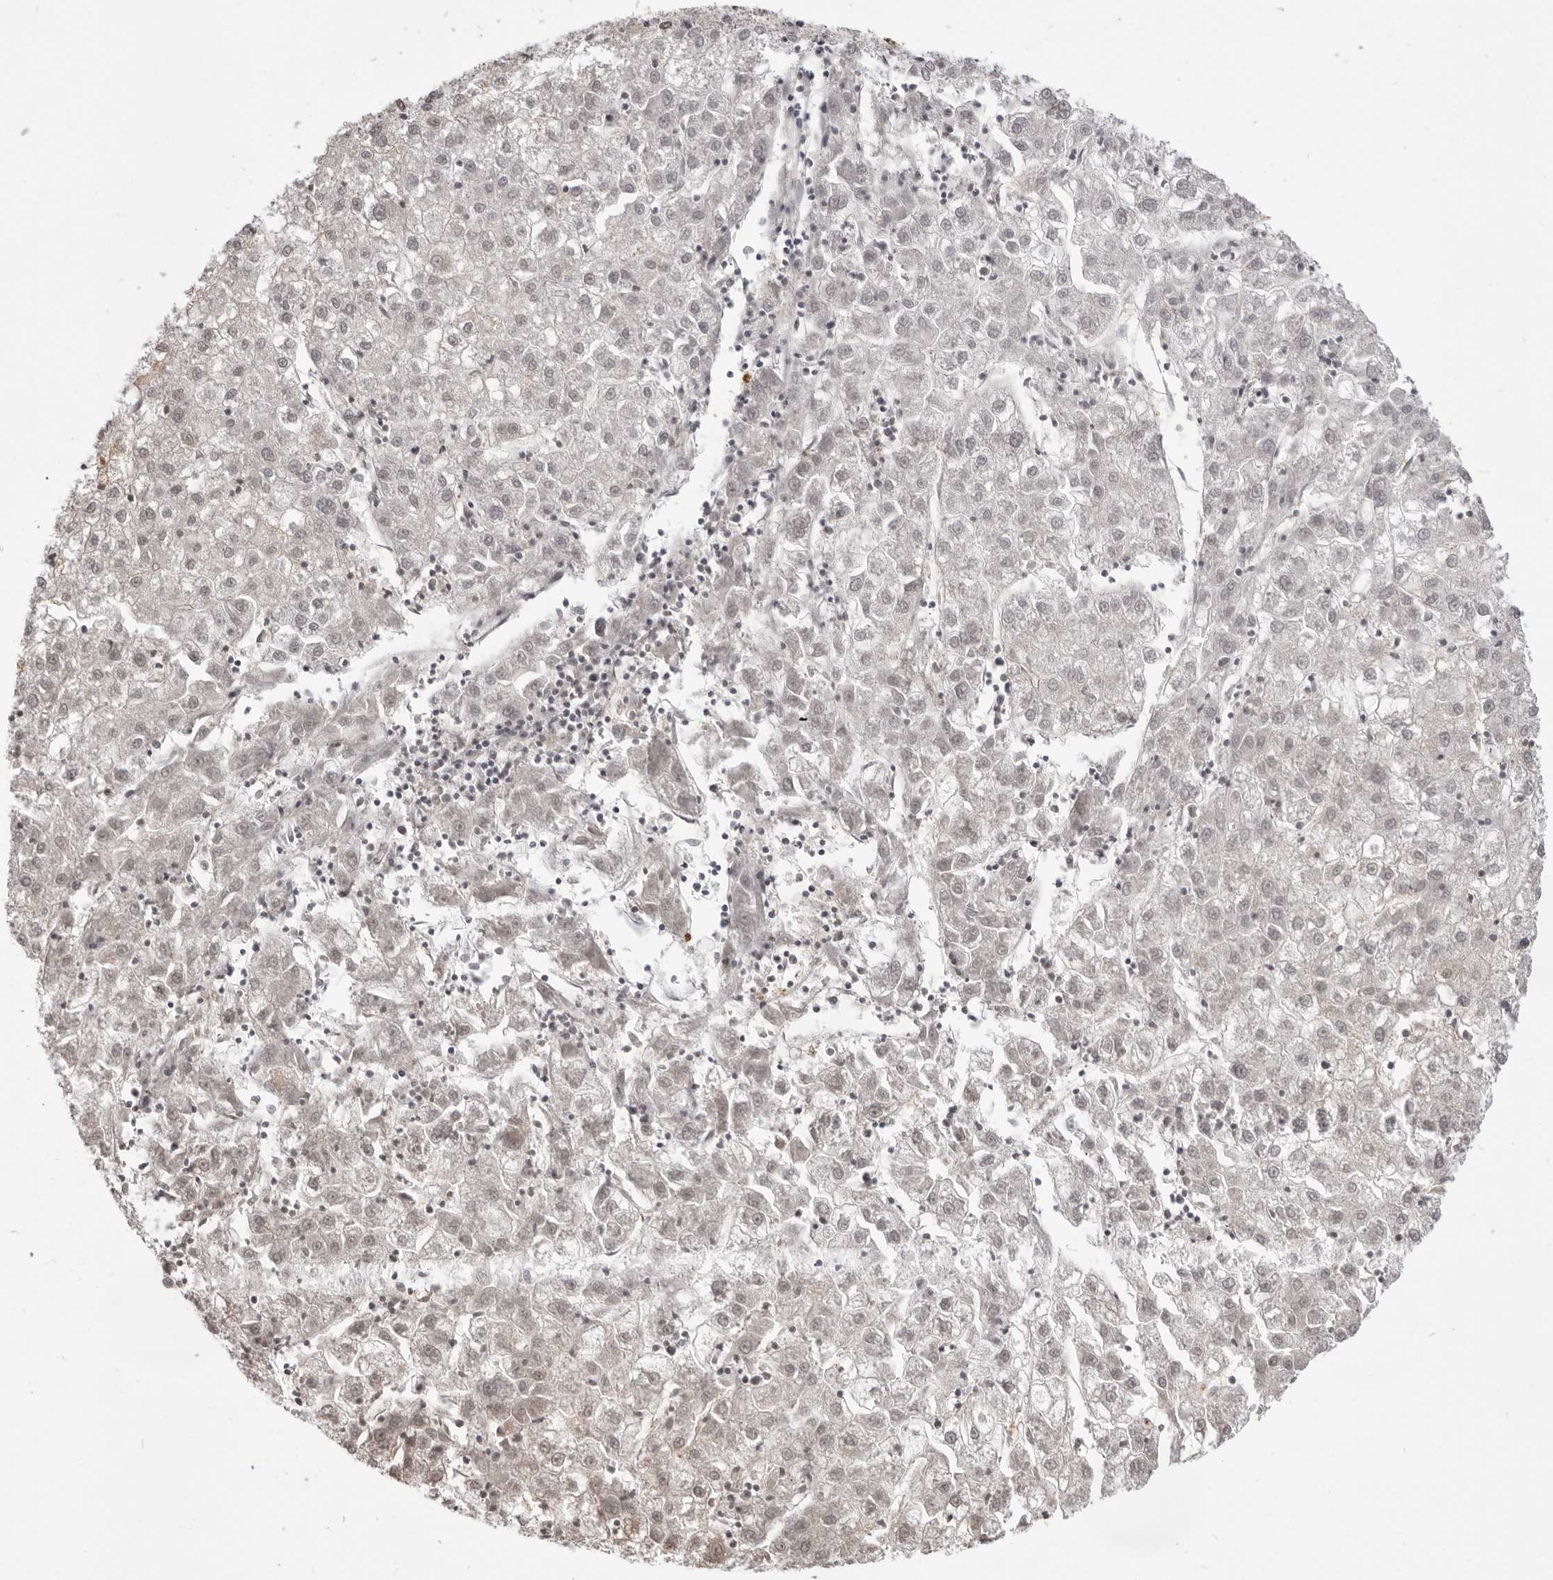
{"staining": {"intensity": "weak", "quantity": "<25%", "location": "nuclear"}, "tissue": "liver cancer", "cell_type": "Tumor cells", "image_type": "cancer", "snomed": [{"axis": "morphology", "description": "Carcinoma, Hepatocellular, NOS"}, {"axis": "topography", "description": "Liver"}], "caption": "Tumor cells show no significant expression in liver cancer (hepatocellular carcinoma).", "gene": "SRGAP2", "patient": {"sex": "male", "age": 72}}